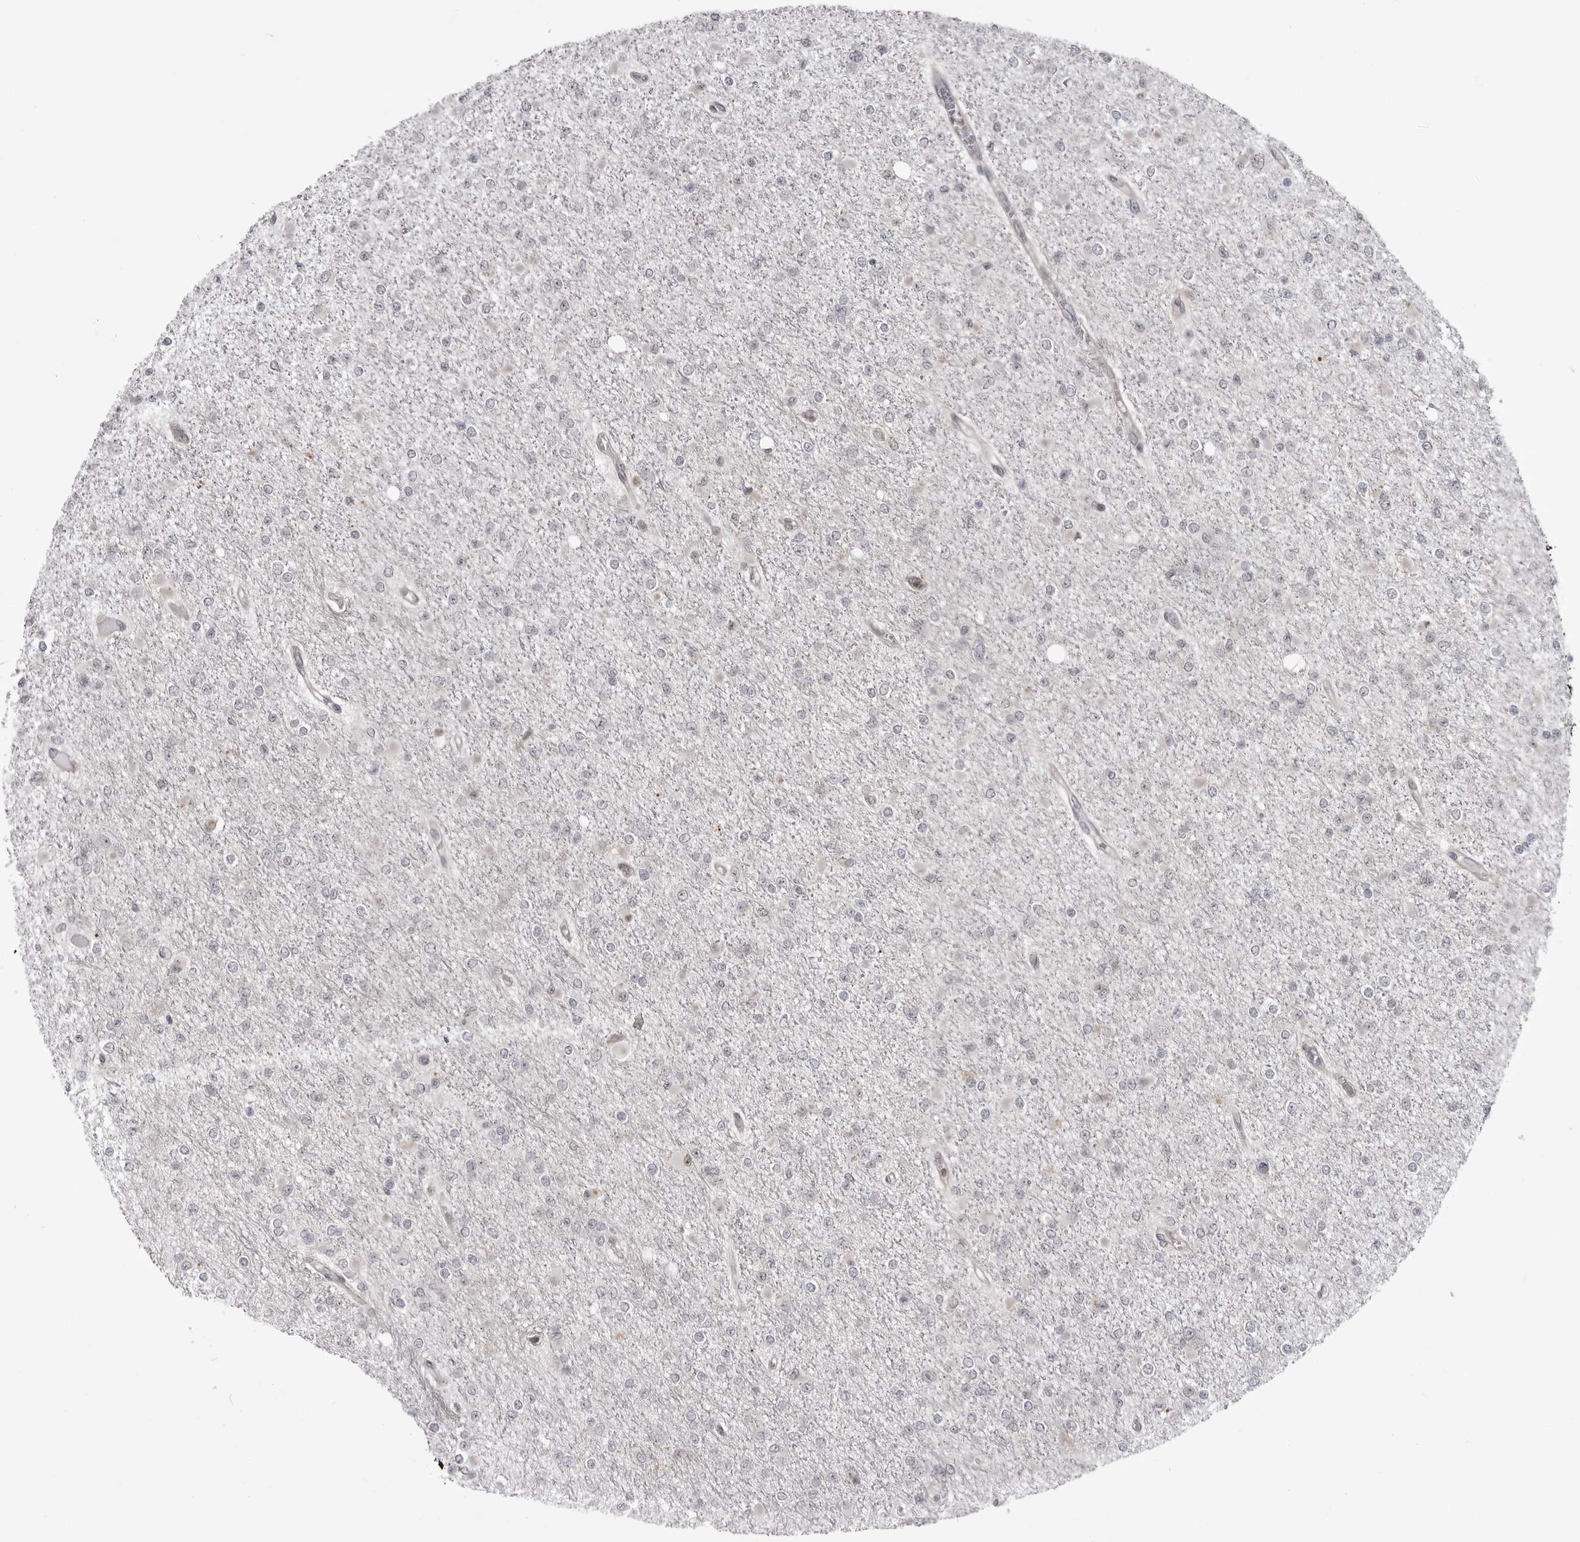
{"staining": {"intensity": "negative", "quantity": "none", "location": "none"}, "tissue": "glioma", "cell_type": "Tumor cells", "image_type": "cancer", "snomed": [{"axis": "morphology", "description": "Glioma, malignant, Low grade"}, {"axis": "topography", "description": "Brain"}], "caption": "Tumor cells show no significant expression in glioma.", "gene": "CCDC18", "patient": {"sex": "female", "age": 22}}